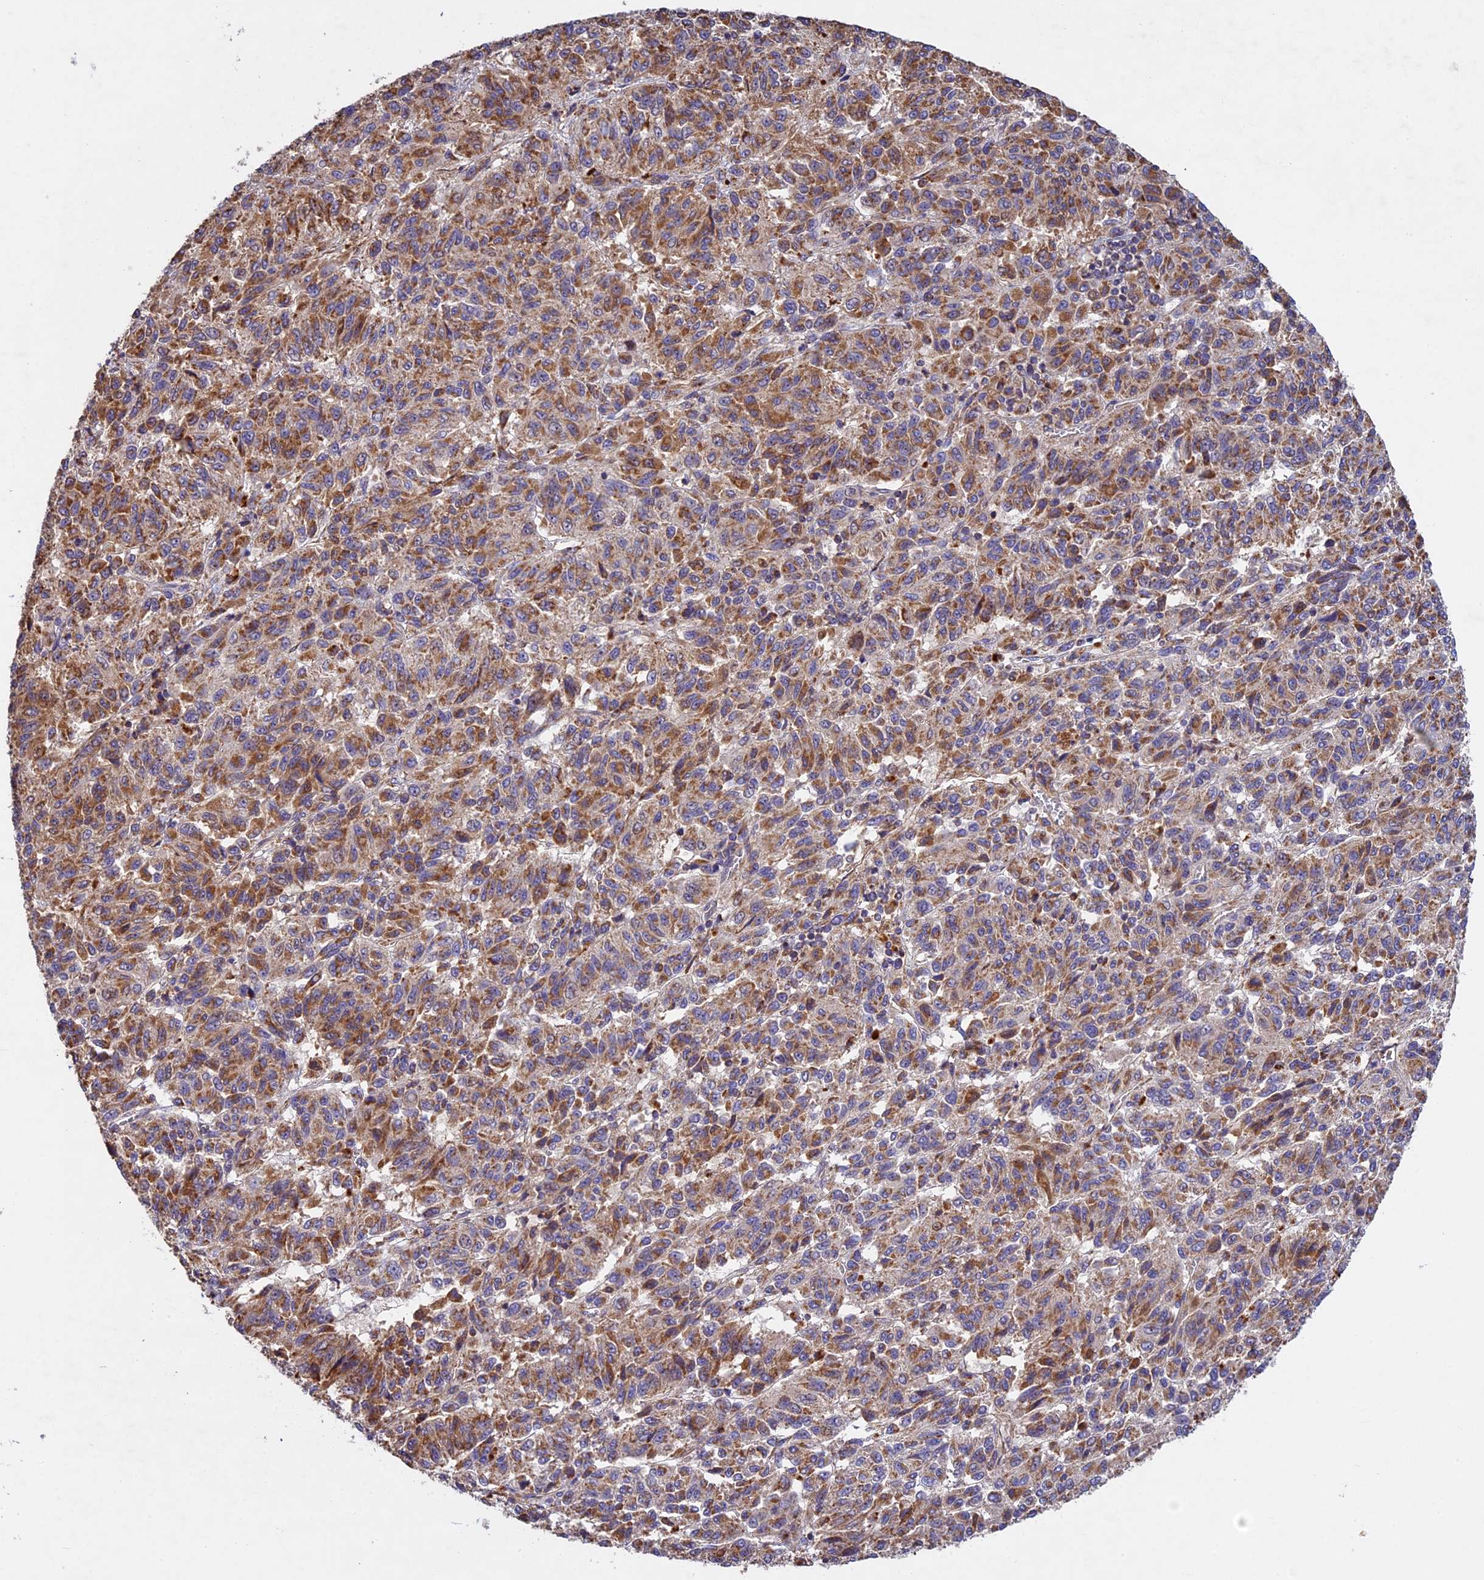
{"staining": {"intensity": "moderate", "quantity": ">75%", "location": "cytoplasmic/membranous"}, "tissue": "melanoma", "cell_type": "Tumor cells", "image_type": "cancer", "snomed": [{"axis": "morphology", "description": "Malignant melanoma, Metastatic site"}, {"axis": "topography", "description": "Lung"}], "caption": "Moderate cytoplasmic/membranous staining for a protein is appreciated in approximately >75% of tumor cells of malignant melanoma (metastatic site) using immunohistochemistry (IHC).", "gene": "OCEL1", "patient": {"sex": "male", "age": 64}}